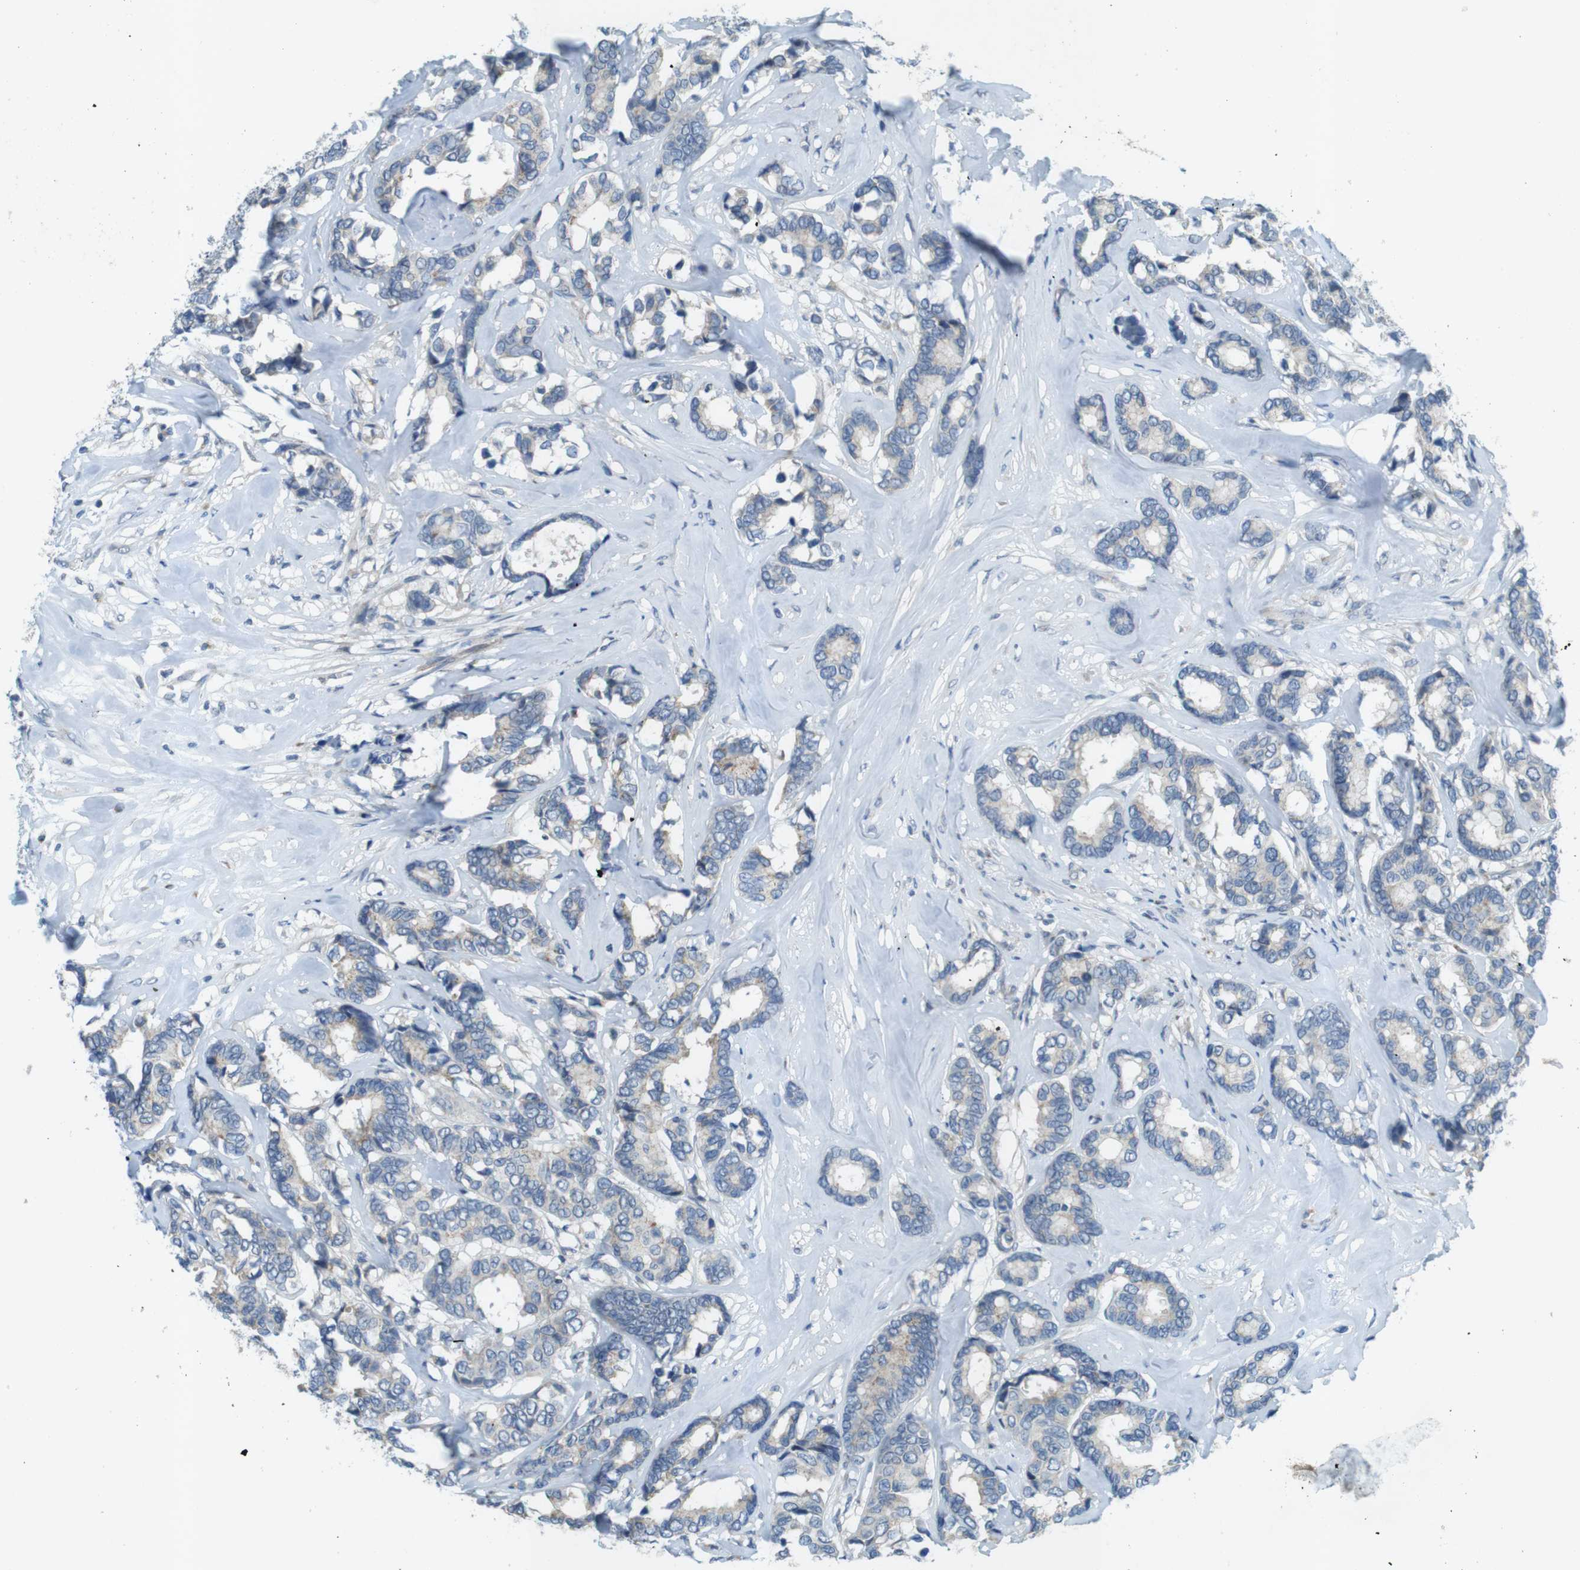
{"staining": {"intensity": "negative", "quantity": "none", "location": "none"}, "tissue": "breast cancer", "cell_type": "Tumor cells", "image_type": "cancer", "snomed": [{"axis": "morphology", "description": "Duct carcinoma"}, {"axis": "topography", "description": "Breast"}], "caption": "This is an immunohistochemistry histopathology image of human breast intraductal carcinoma. There is no staining in tumor cells.", "gene": "TYW1", "patient": {"sex": "female", "age": 87}}